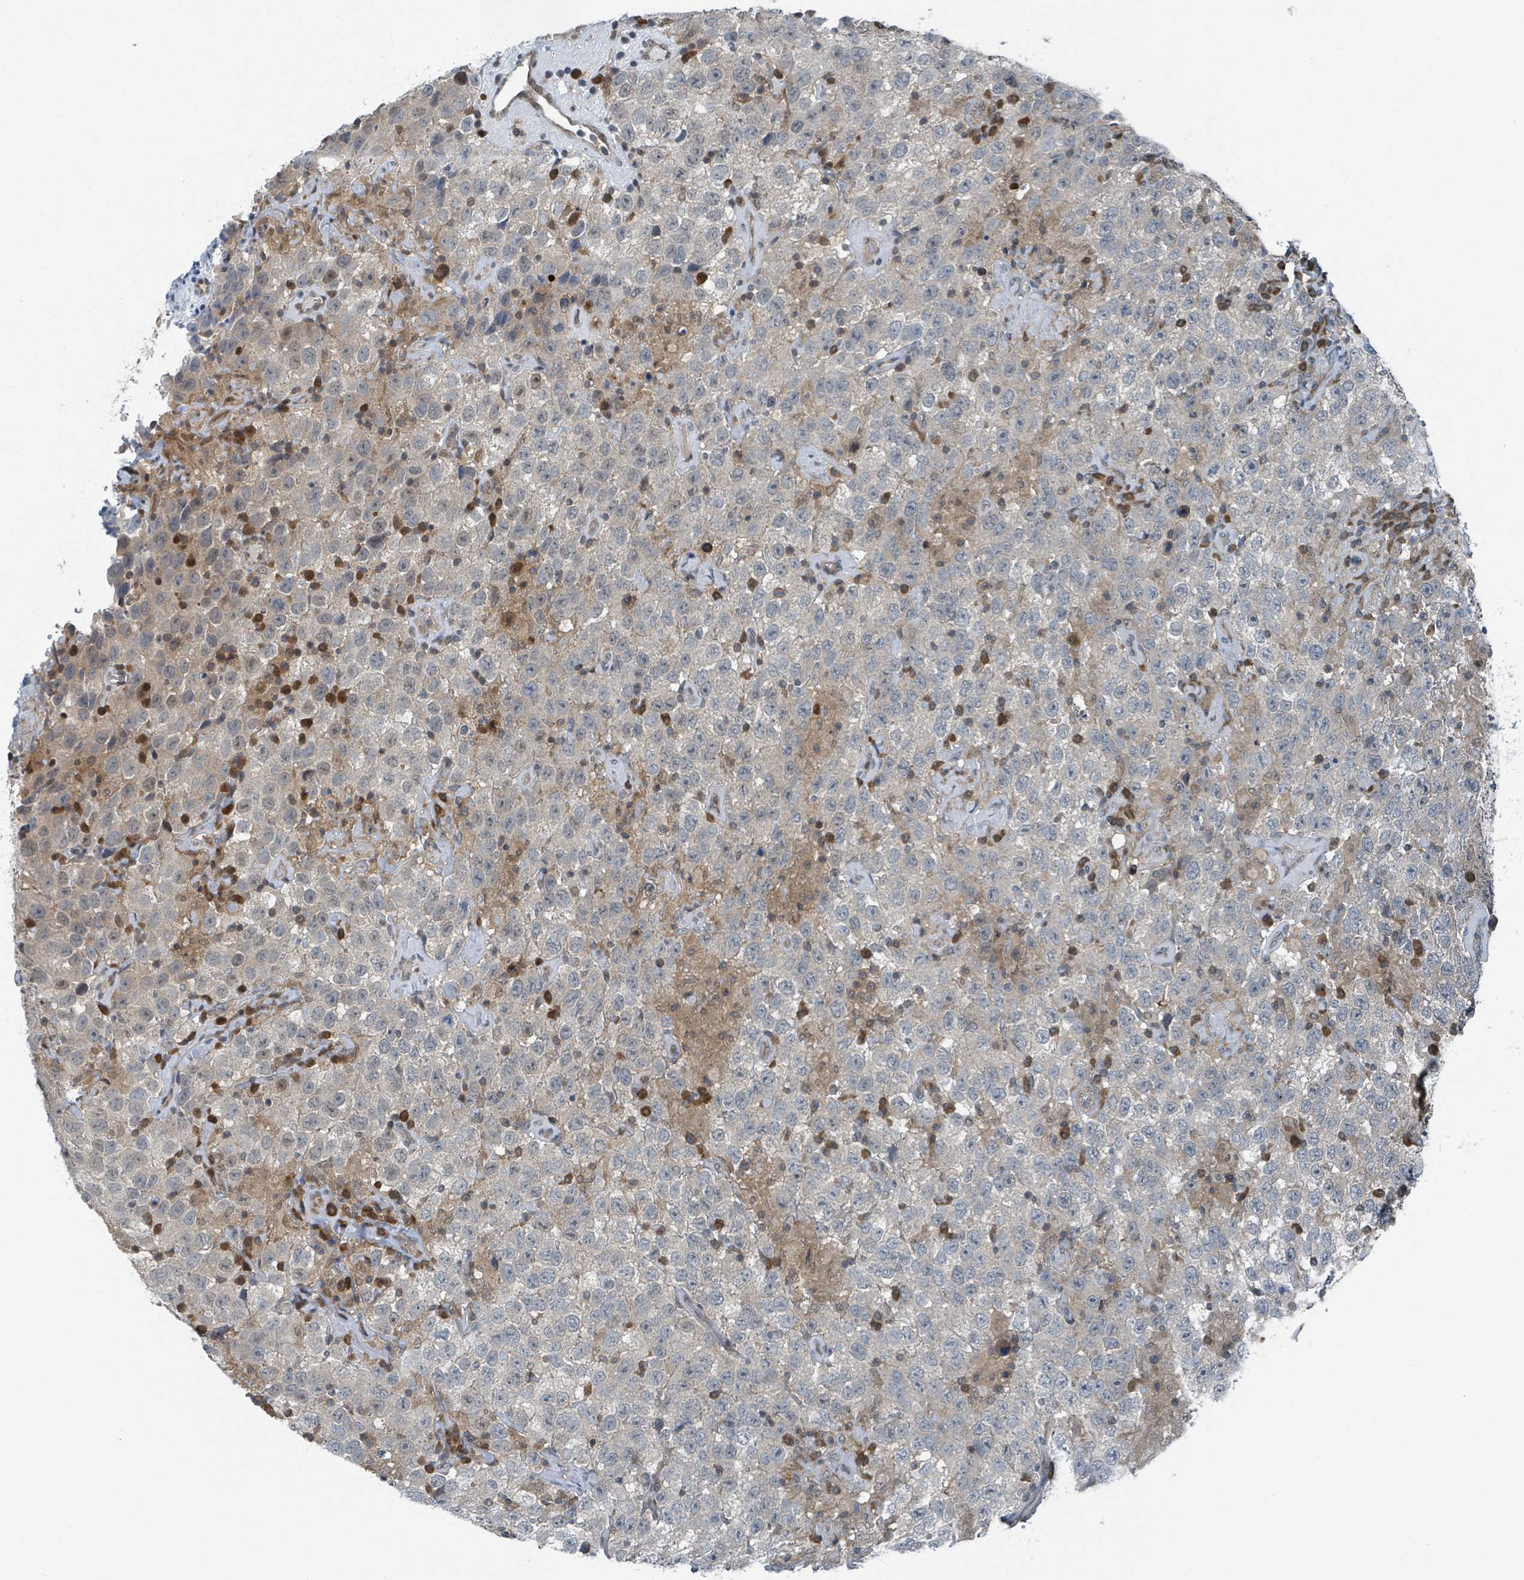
{"staining": {"intensity": "negative", "quantity": "none", "location": "none"}, "tissue": "testis cancer", "cell_type": "Tumor cells", "image_type": "cancer", "snomed": [{"axis": "morphology", "description": "Seminoma, NOS"}, {"axis": "topography", "description": "Testis"}], "caption": "Immunohistochemical staining of testis seminoma shows no significant staining in tumor cells.", "gene": "GOLGA7", "patient": {"sex": "male", "age": 41}}